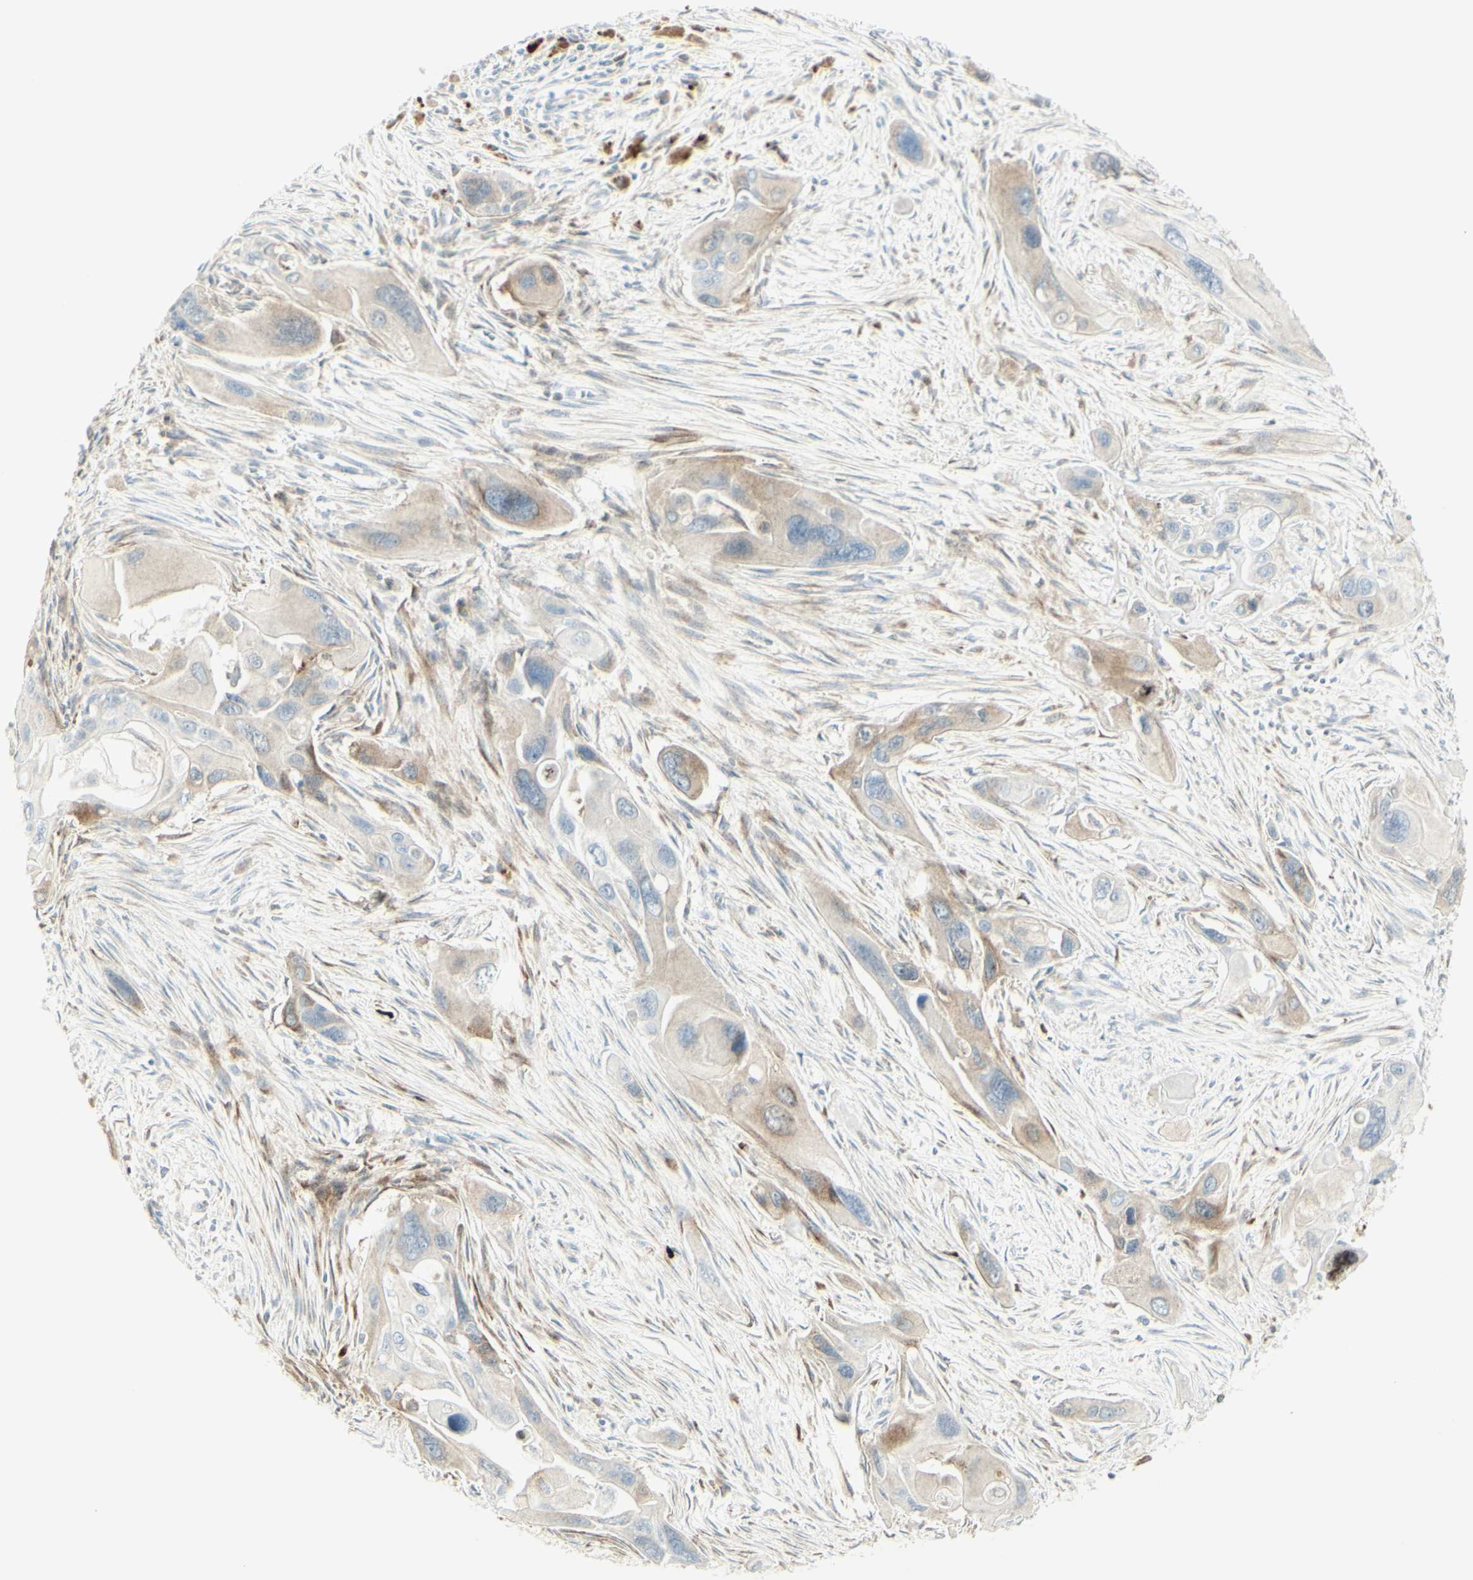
{"staining": {"intensity": "weak", "quantity": ">75%", "location": "cytoplasmic/membranous"}, "tissue": "pancreatic cancer", "cell_type": "Tumor cells", "image_type": "cancer", "snomed": [{"axis": "morphology", "description": "Adenocarcinoma, NOS"}, {"axis": "topography", "description": "Pancreas"}], "caption": "DAB (3,3'-diaminobenzidine) immunohistochemical staining of pancreatic cancer reveals weak cytoplasmic/membranous protein positivity in about >75% of tumor cells.", "gene": "MDK", "patient": {"sex": "male", "age": 73}}